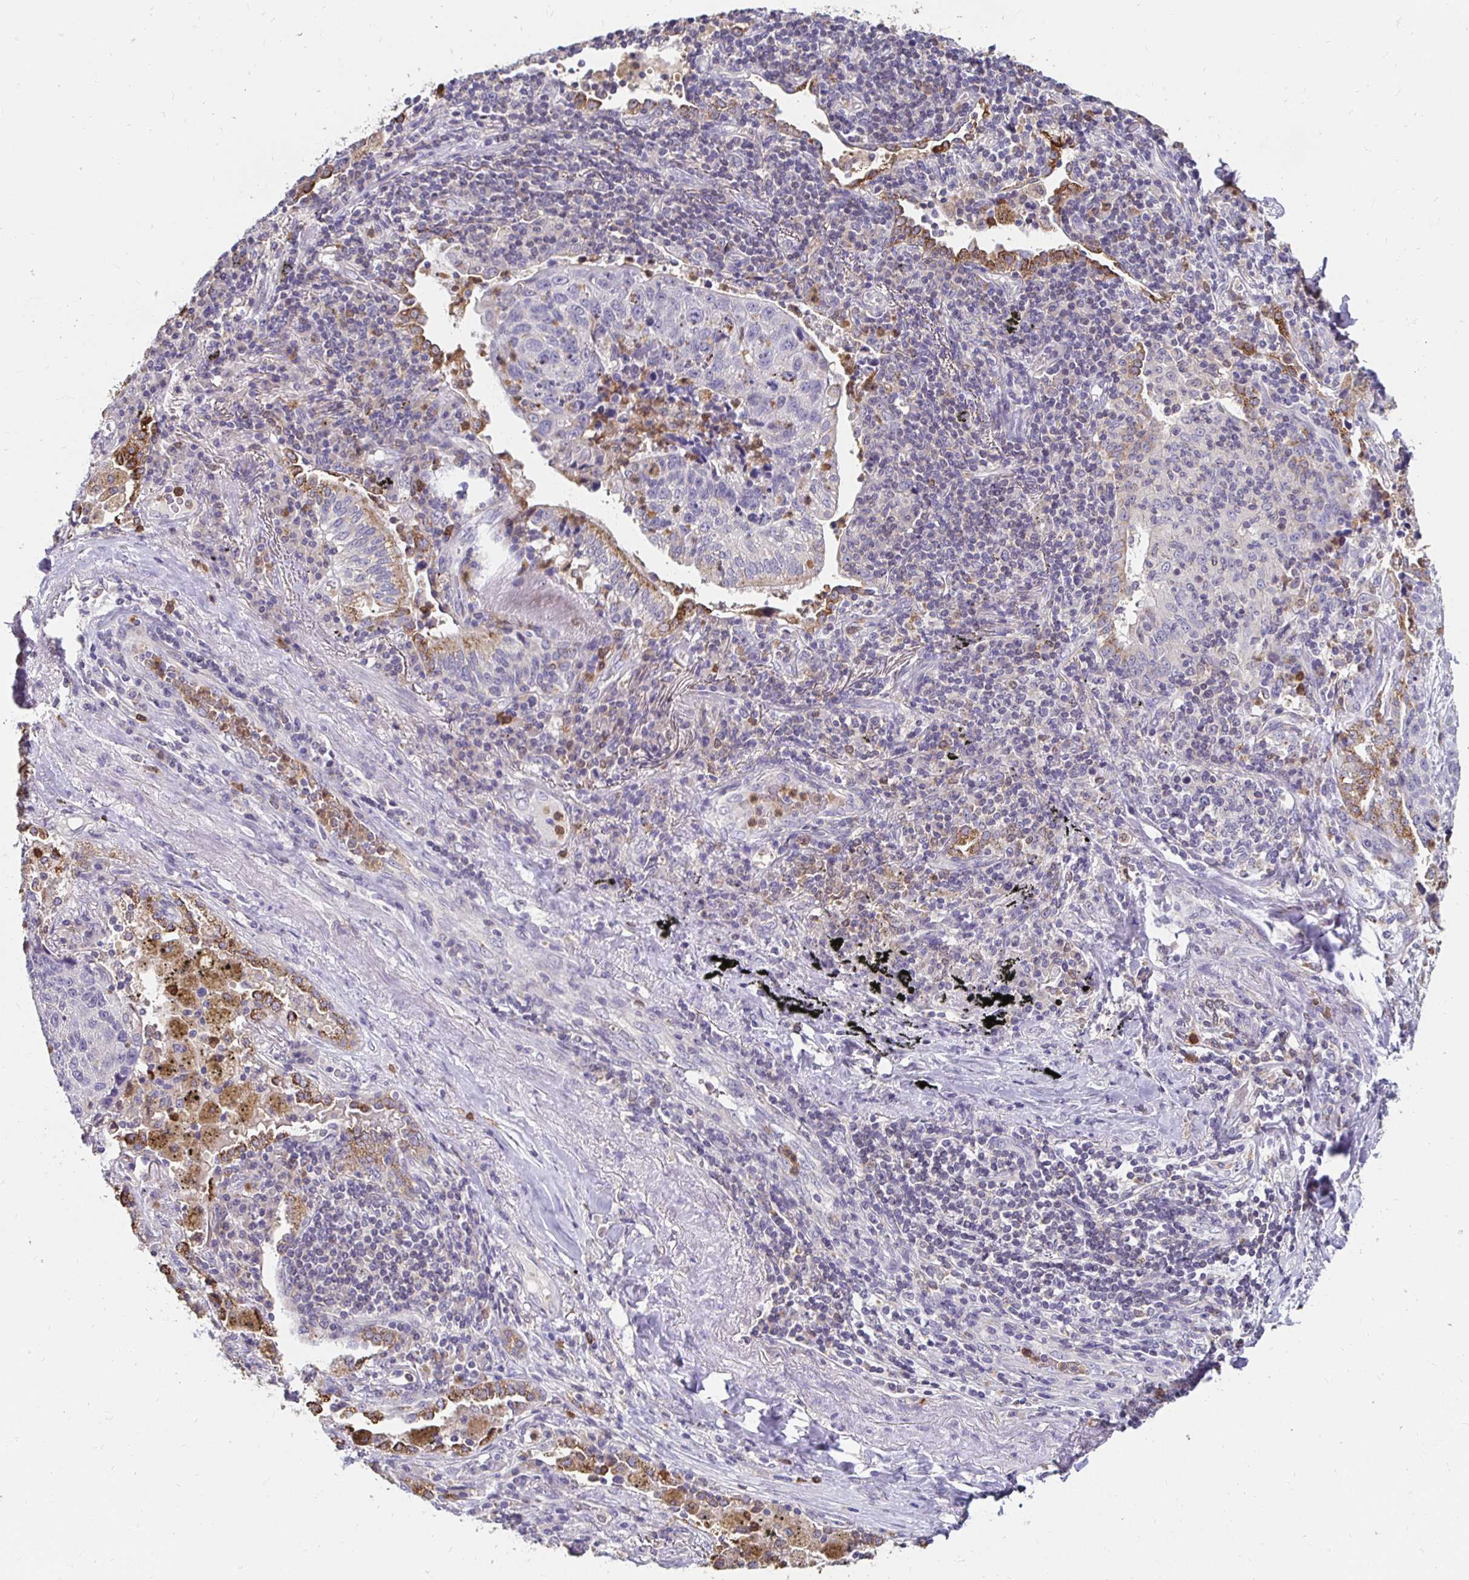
{"staining": {"intensity": "negative", "quantity": "none", "location": "none"}, "tissue": "lung cancer", "cell_type": "Tumor cells", "image_type": "cancer", "snomed": [{"axis": "morphology", "description": "Squamous cell carcinoma, NOS"}, {"axis": "topography", "description": "Lymph node"}, {"axis": "topography", "description": "Lung"}], "caption": "This image is of lung cancer (squamous cell carcinoma) stained with IHC to label a protein in brown with the nuclei are counter-stained blue. There is no expression in tumor cells.", "gene": "GK2", "patient": {"sex": "male", "age": 61}}